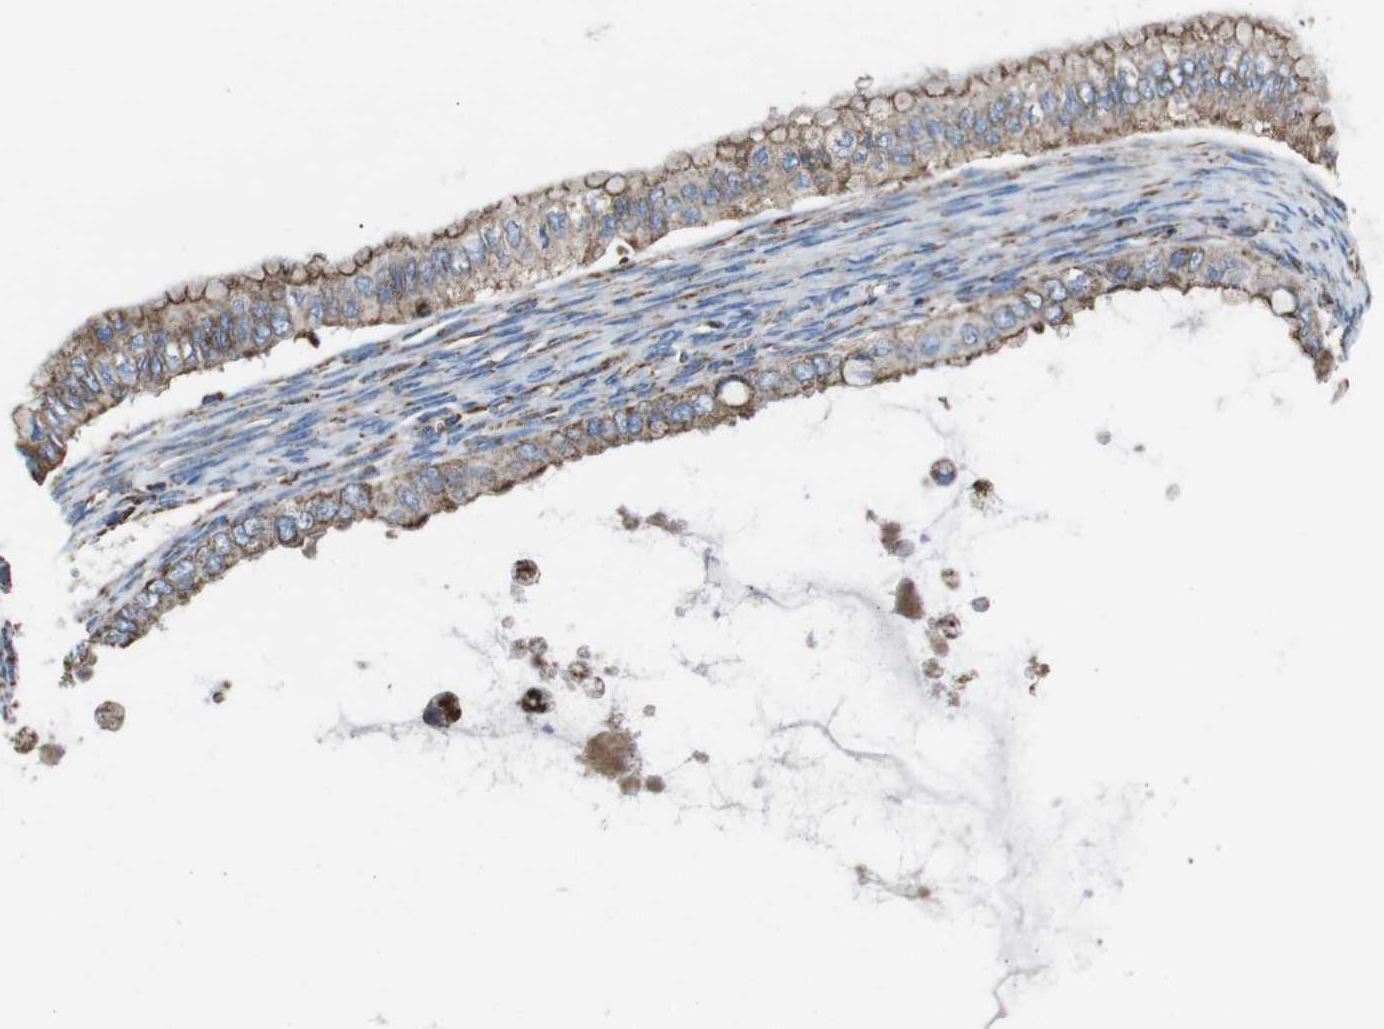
{"staining": {"intensity": "weak", "quantity": ">75%", "location": "cytoplasmic/membranous"}, "tissue": "ovarian cancer", "cell_type": "Tumor cells", "image_type": "cancer", "snomed": [{"axis": "morphology", "description": "Cystadenocarcinoma, mucinous, NOS"}, {"axis": "topography", "description": "Ovary"}], "caption": "Ovarian cancer (mucinous cystadenocarcinoma) stained for a protein (brown) demonstrates weak cytoplasmic/membranous positive staining in about >75% of tumor cells.", "gene": "HK1", "patient": {"sex": "female", "age": 80}}